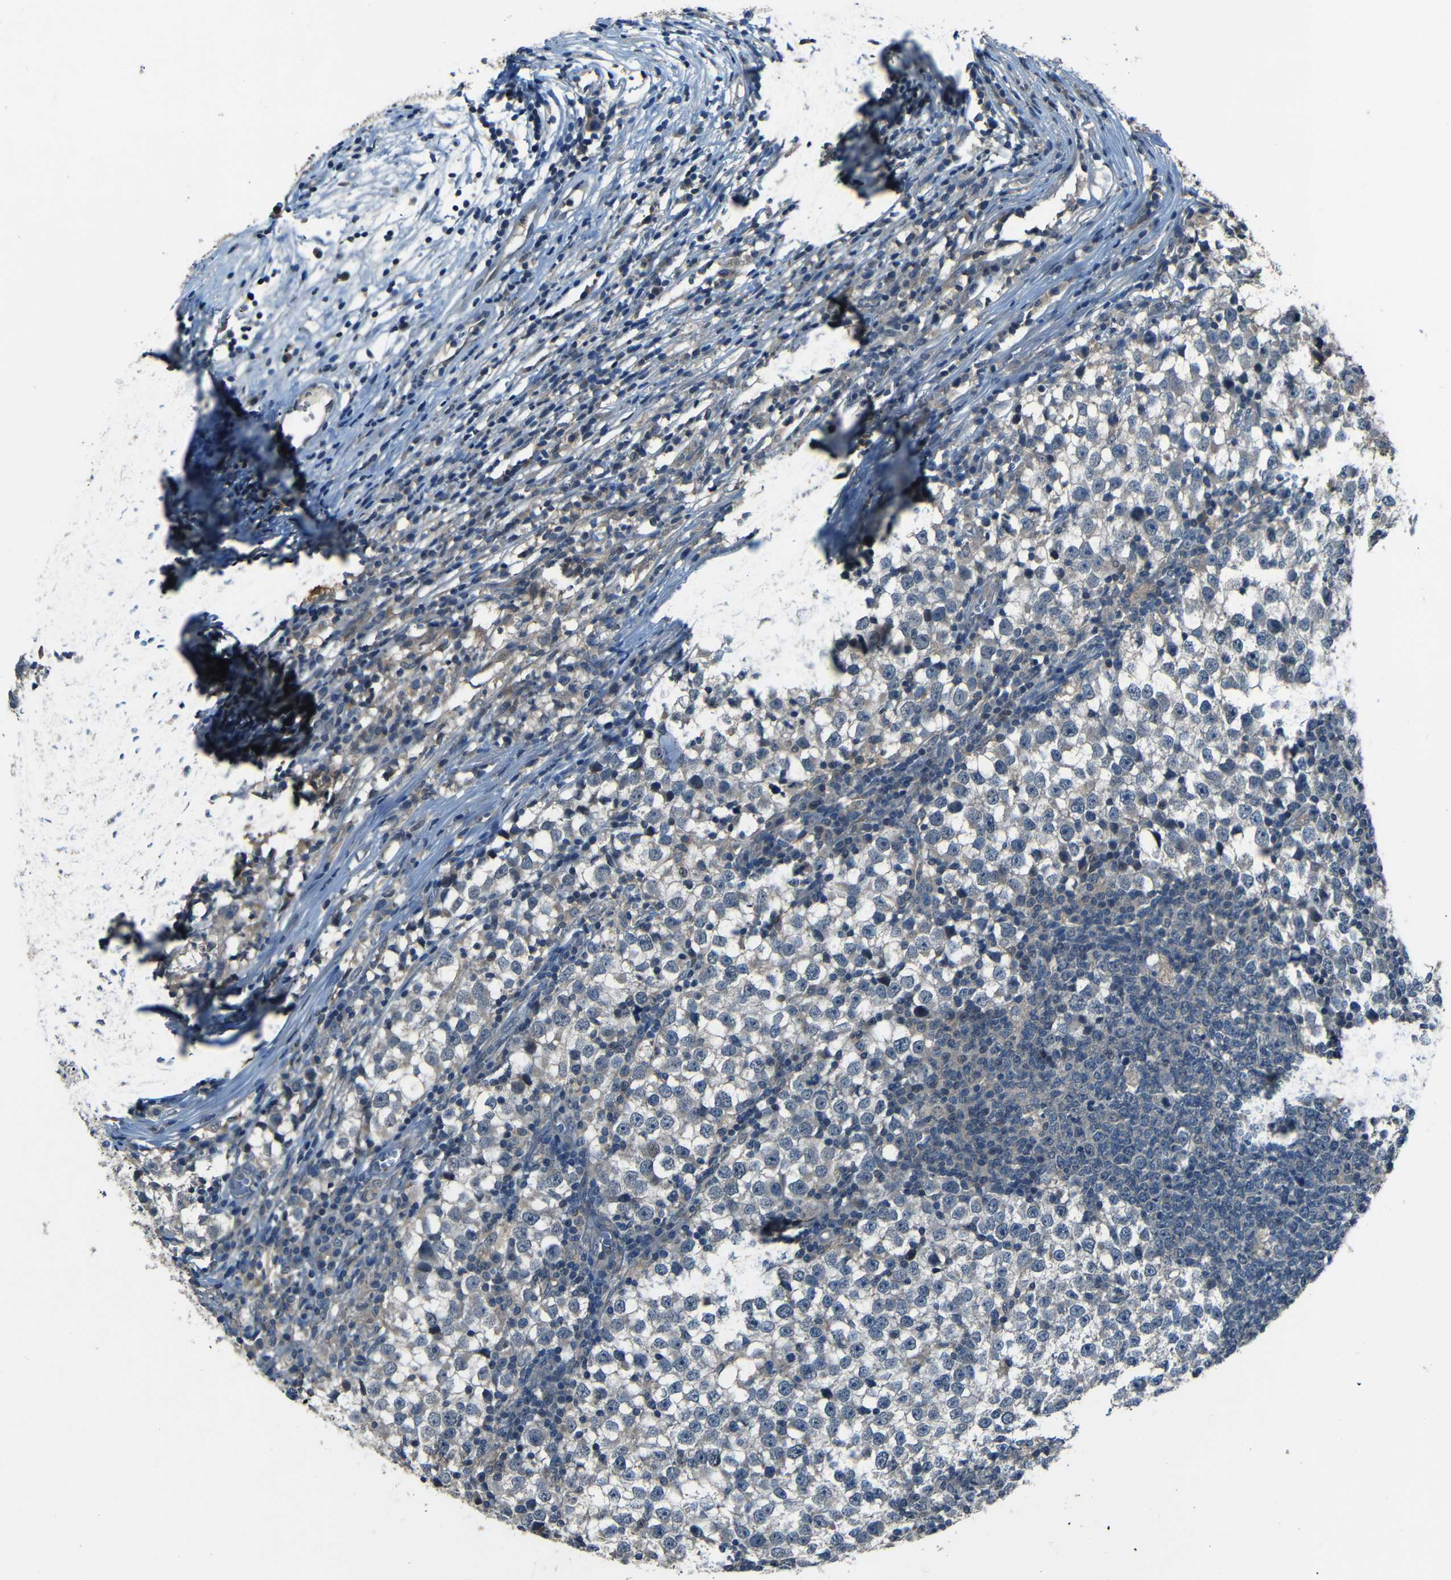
{"staining": {"intensity": "negative", "quantity": "none", "location": "none"}, "tissue": "testis cancer", "cell_type": "Tumor cells", "image_type": "cancer", "snomed": [{"axis": "morphology", "description": "Seminoma, NOS"}, {"axis": "topography", "description": "Testis"}], "caption": "Tumor cells show no significant staining in seminoma (testis).", "gene": "SLA", "patient": {"sex": "male", "age": 65}}